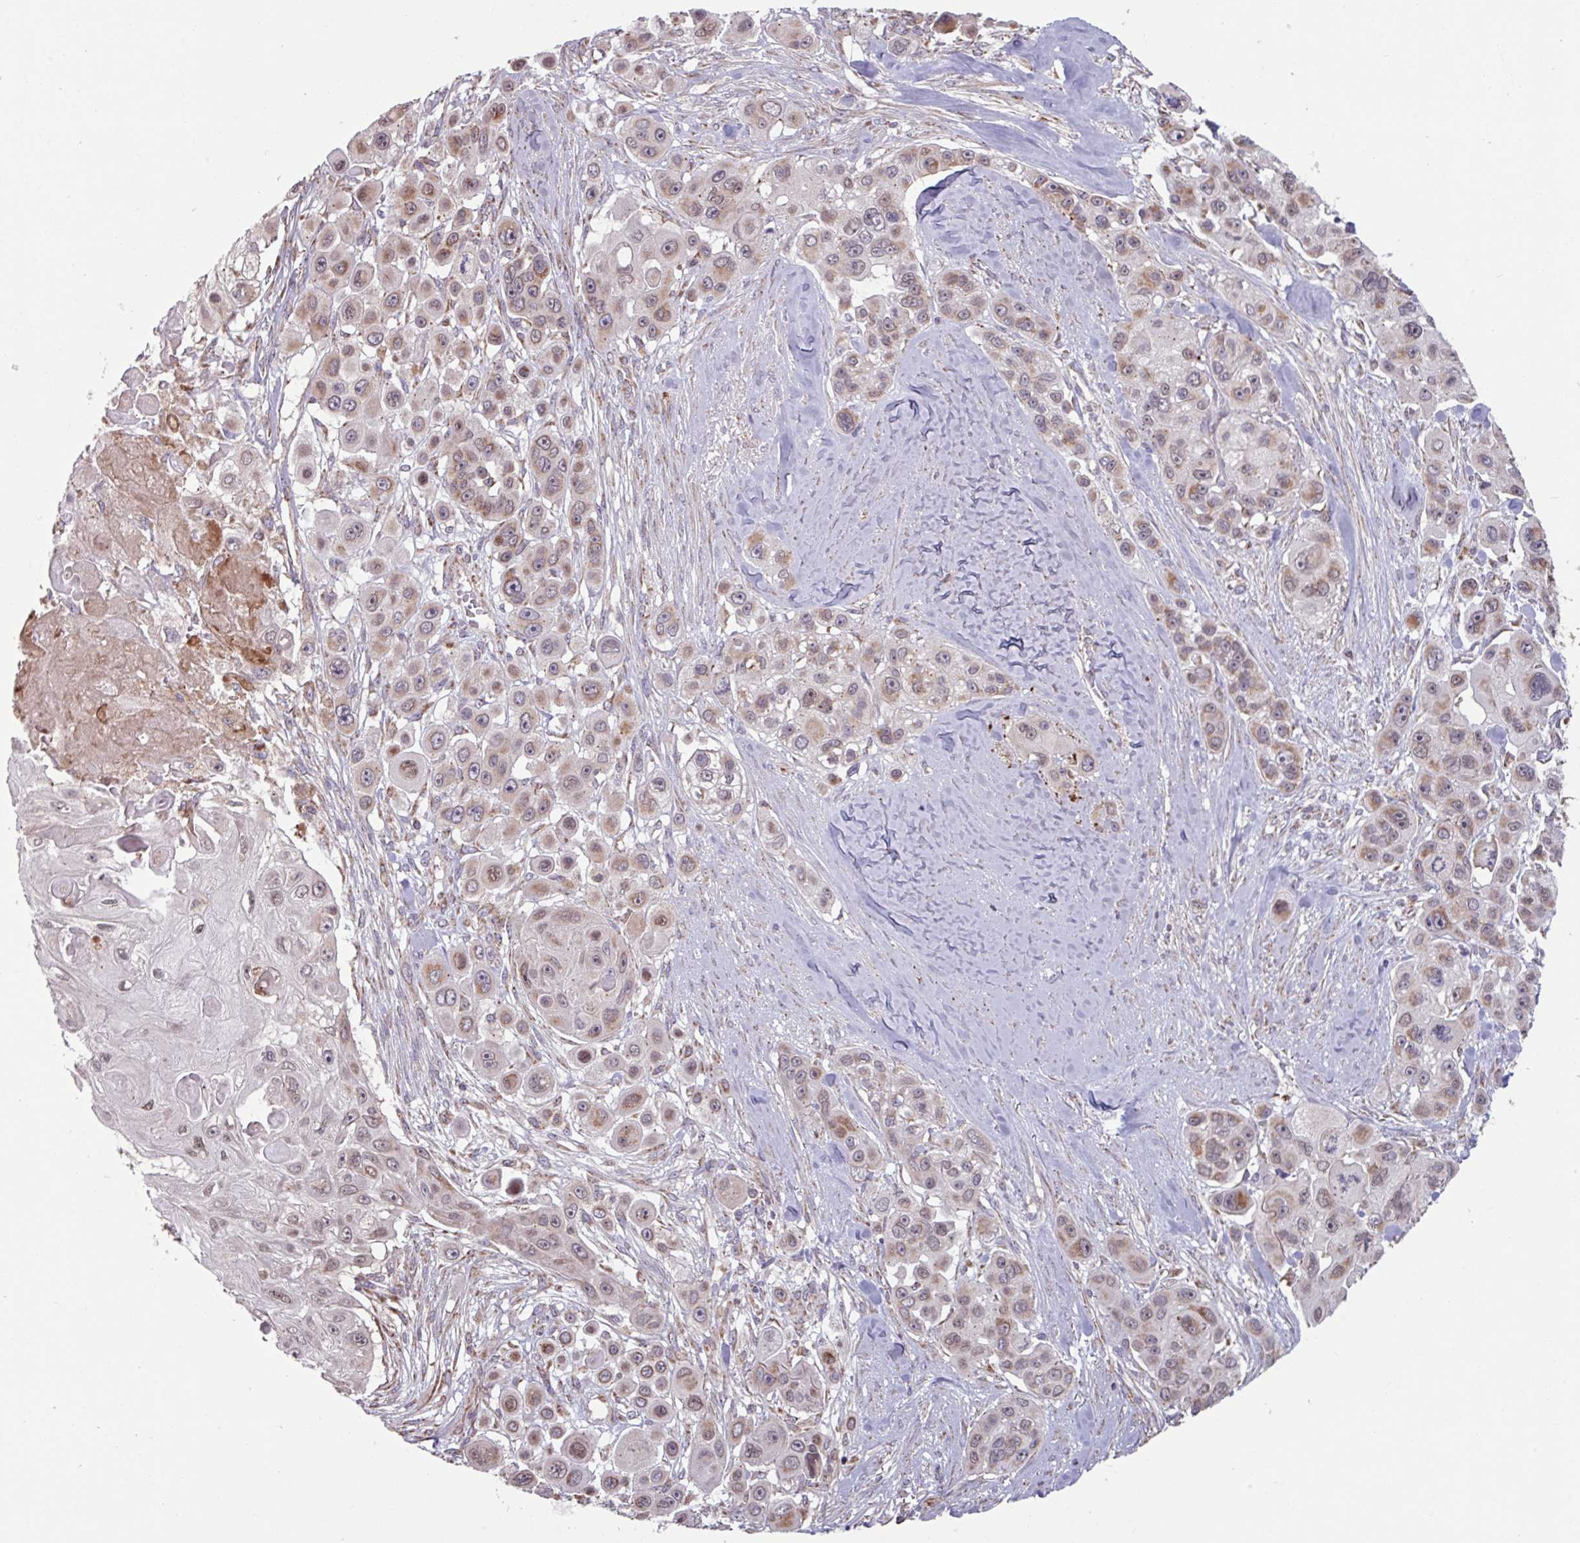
{"staining": {"intensity": "weak", "quantity": "25%-75%", "location": "cytoplasmic/membranous,nuclear"}, "tissue": "skin cancer", "cell_type": "Tumor cells", "image_type": "cancer", "snomed": [{"axis": "morphology", "description": "Squamous cell carcinoma, NOS"}, {"axis": "topography", "description": "Skin"}], "caption": "Protein staining of skin cancer (squamous cell carcinoma) tissue demonstrates weak cytoplasmic/membranous and nuclear expression in about 25%-75% of tumor cells. (DAB (3,3'-diaminobenzidine) = brown stain, brightfield microscopy at high magnification).", "gene": "COX7C", "patient": {"sex": "male", "age": 67}}